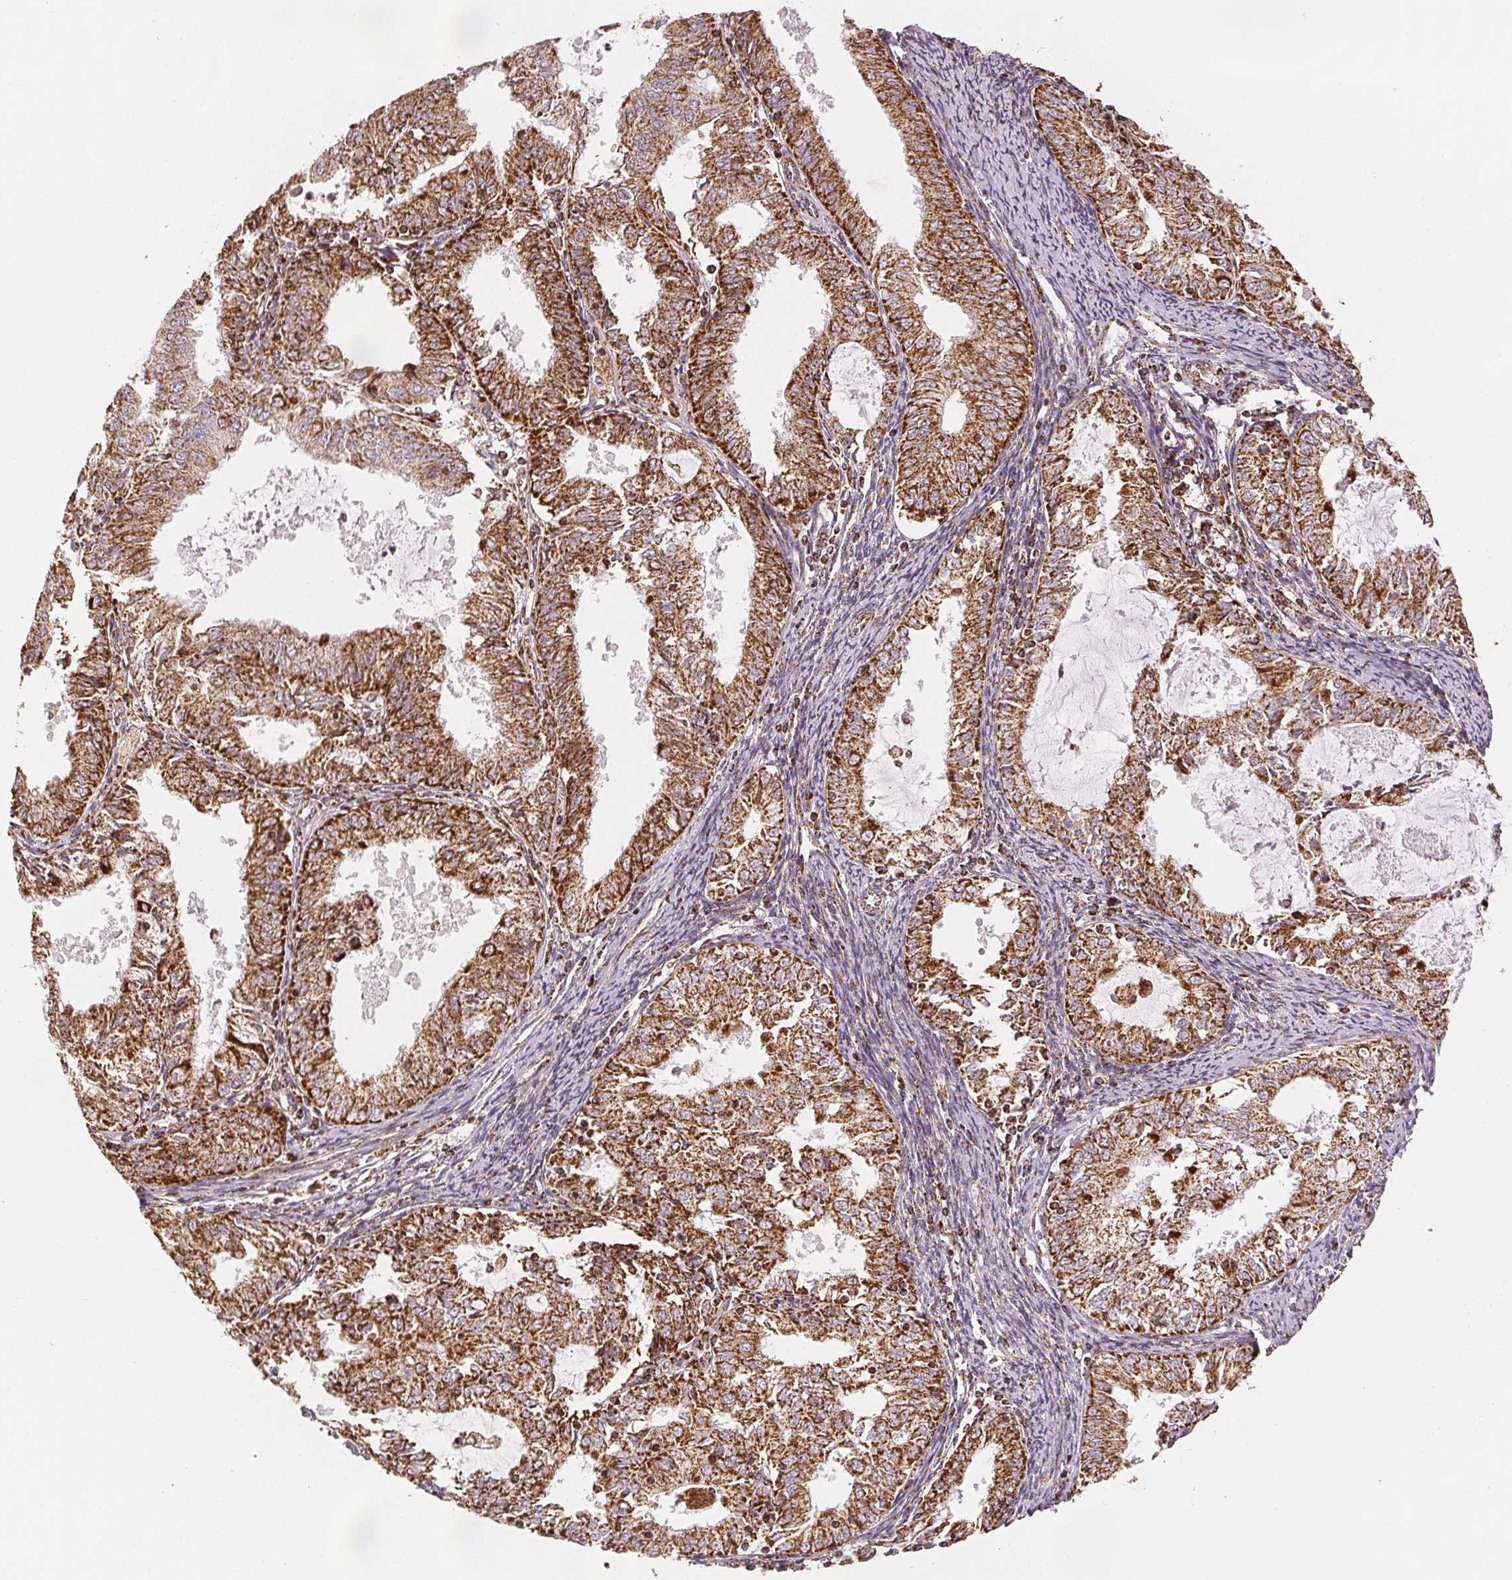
{"staining": {"intensity": "strong", "quantity": ">75%", "location": "cytoplasmic/membranous"}, "tissue": "endometrial cancer", "cell_type": "Tumor cells", "image_type": "cancer", "snomed": [{"axis": "morphology", "description": "Adenocarcinoma, NOS"}, {"axis": "topography", "description": "Endometrium"}], "caption": "Endometrial cancer (adenocarcinoma) stained for a protein (brown) shows strong cytoplasmic/membranous positive staining in about >75% of tumor cells.", "gene": "SDHB", "patient": {"sex": "female", "age": 57}}